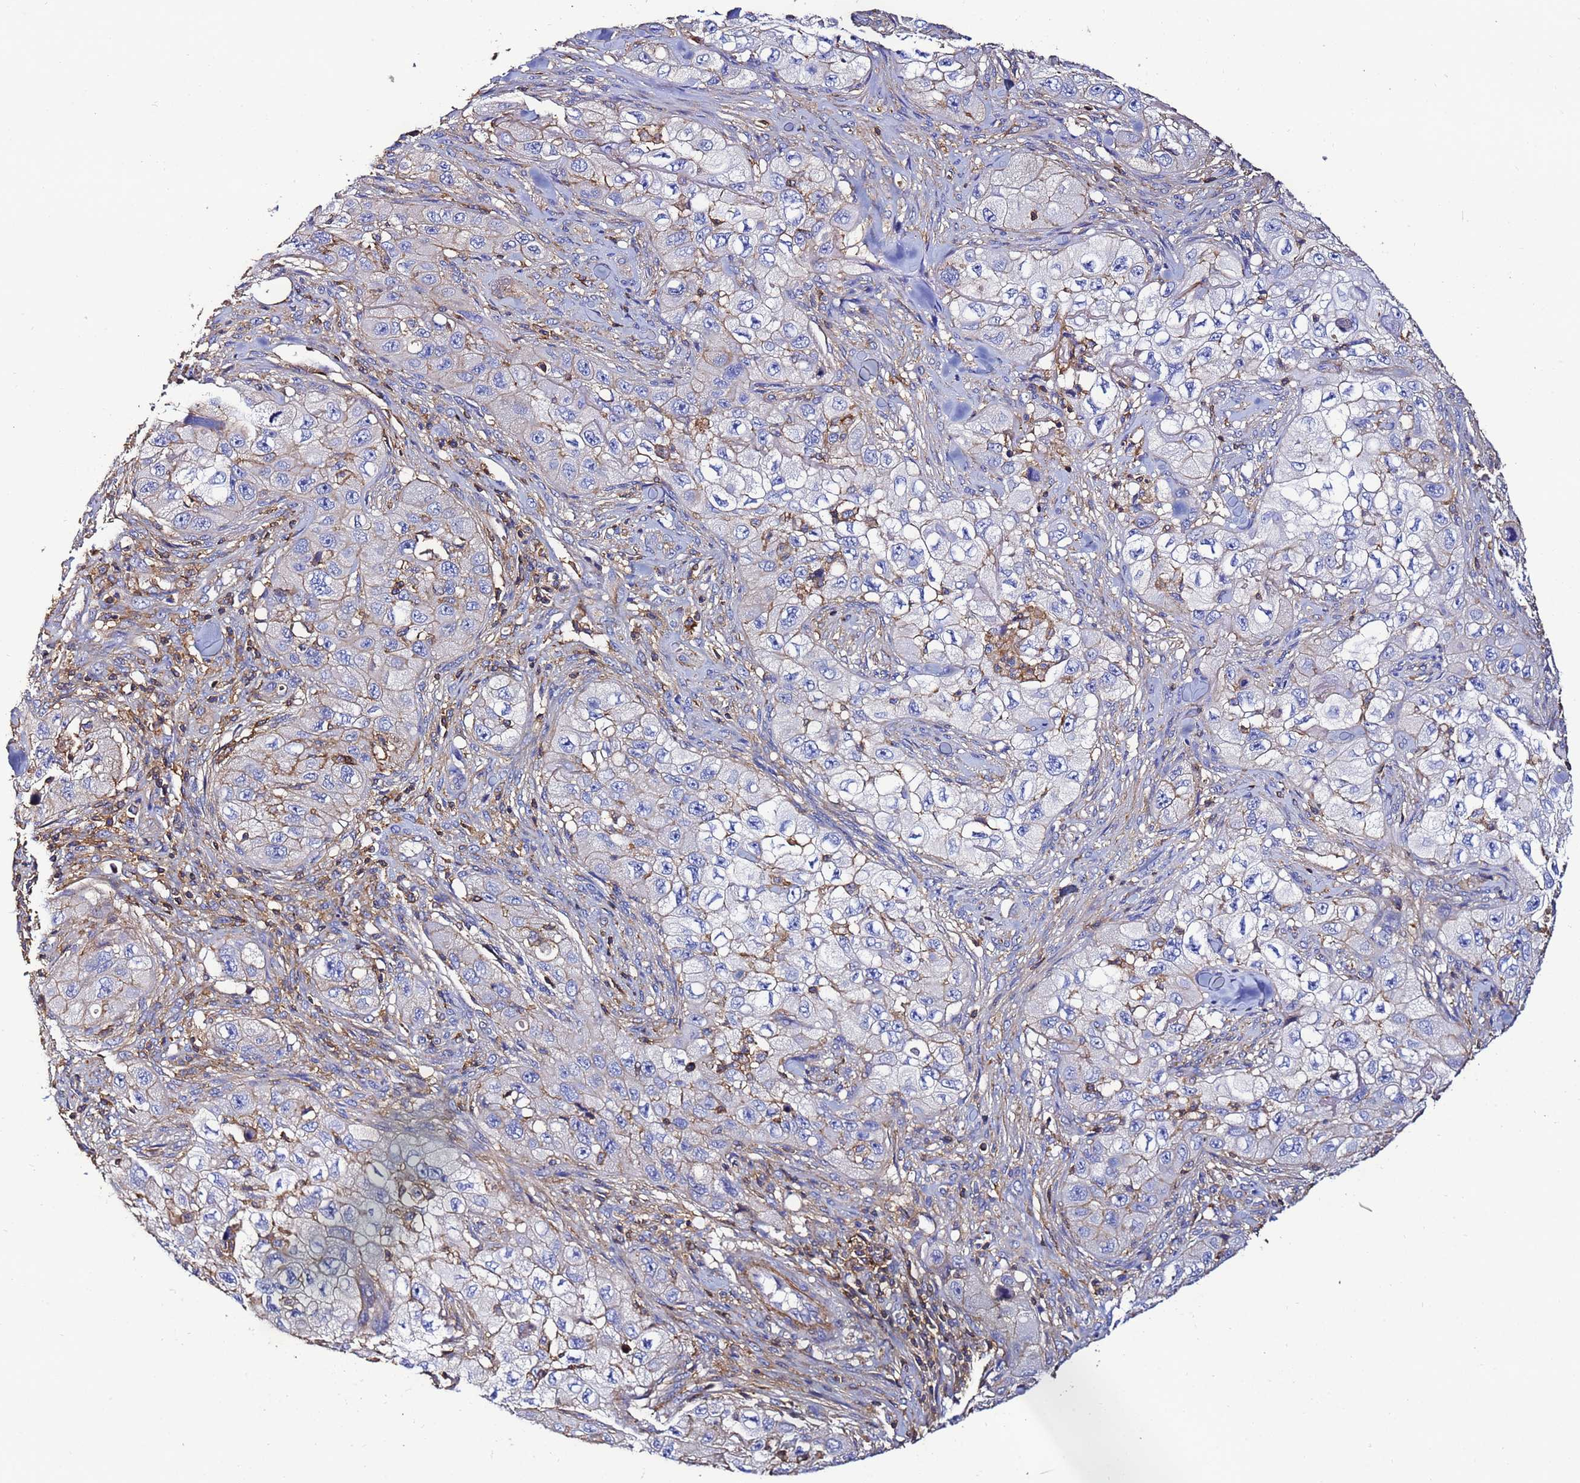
{"staining": {"intensity": "negative", "quantity": "none", "location": "none"}, "tissue": "skin cancer", "cell_type": "Tumor cells", "image_type": "cancer", "snomed": [{"axis": "morphology", "description": "Squamous cell carcinoma, NOS"}, {"axis": "topography", "description": "Skin"}, {"axis": "topography", "description": "Subcutis"}], "caption": "Tumor cells are negative for brown protein staining in skin squamous cell carcinoma.", "gene": "ACTB", "patient": {"sex": "male", "age": 73}}